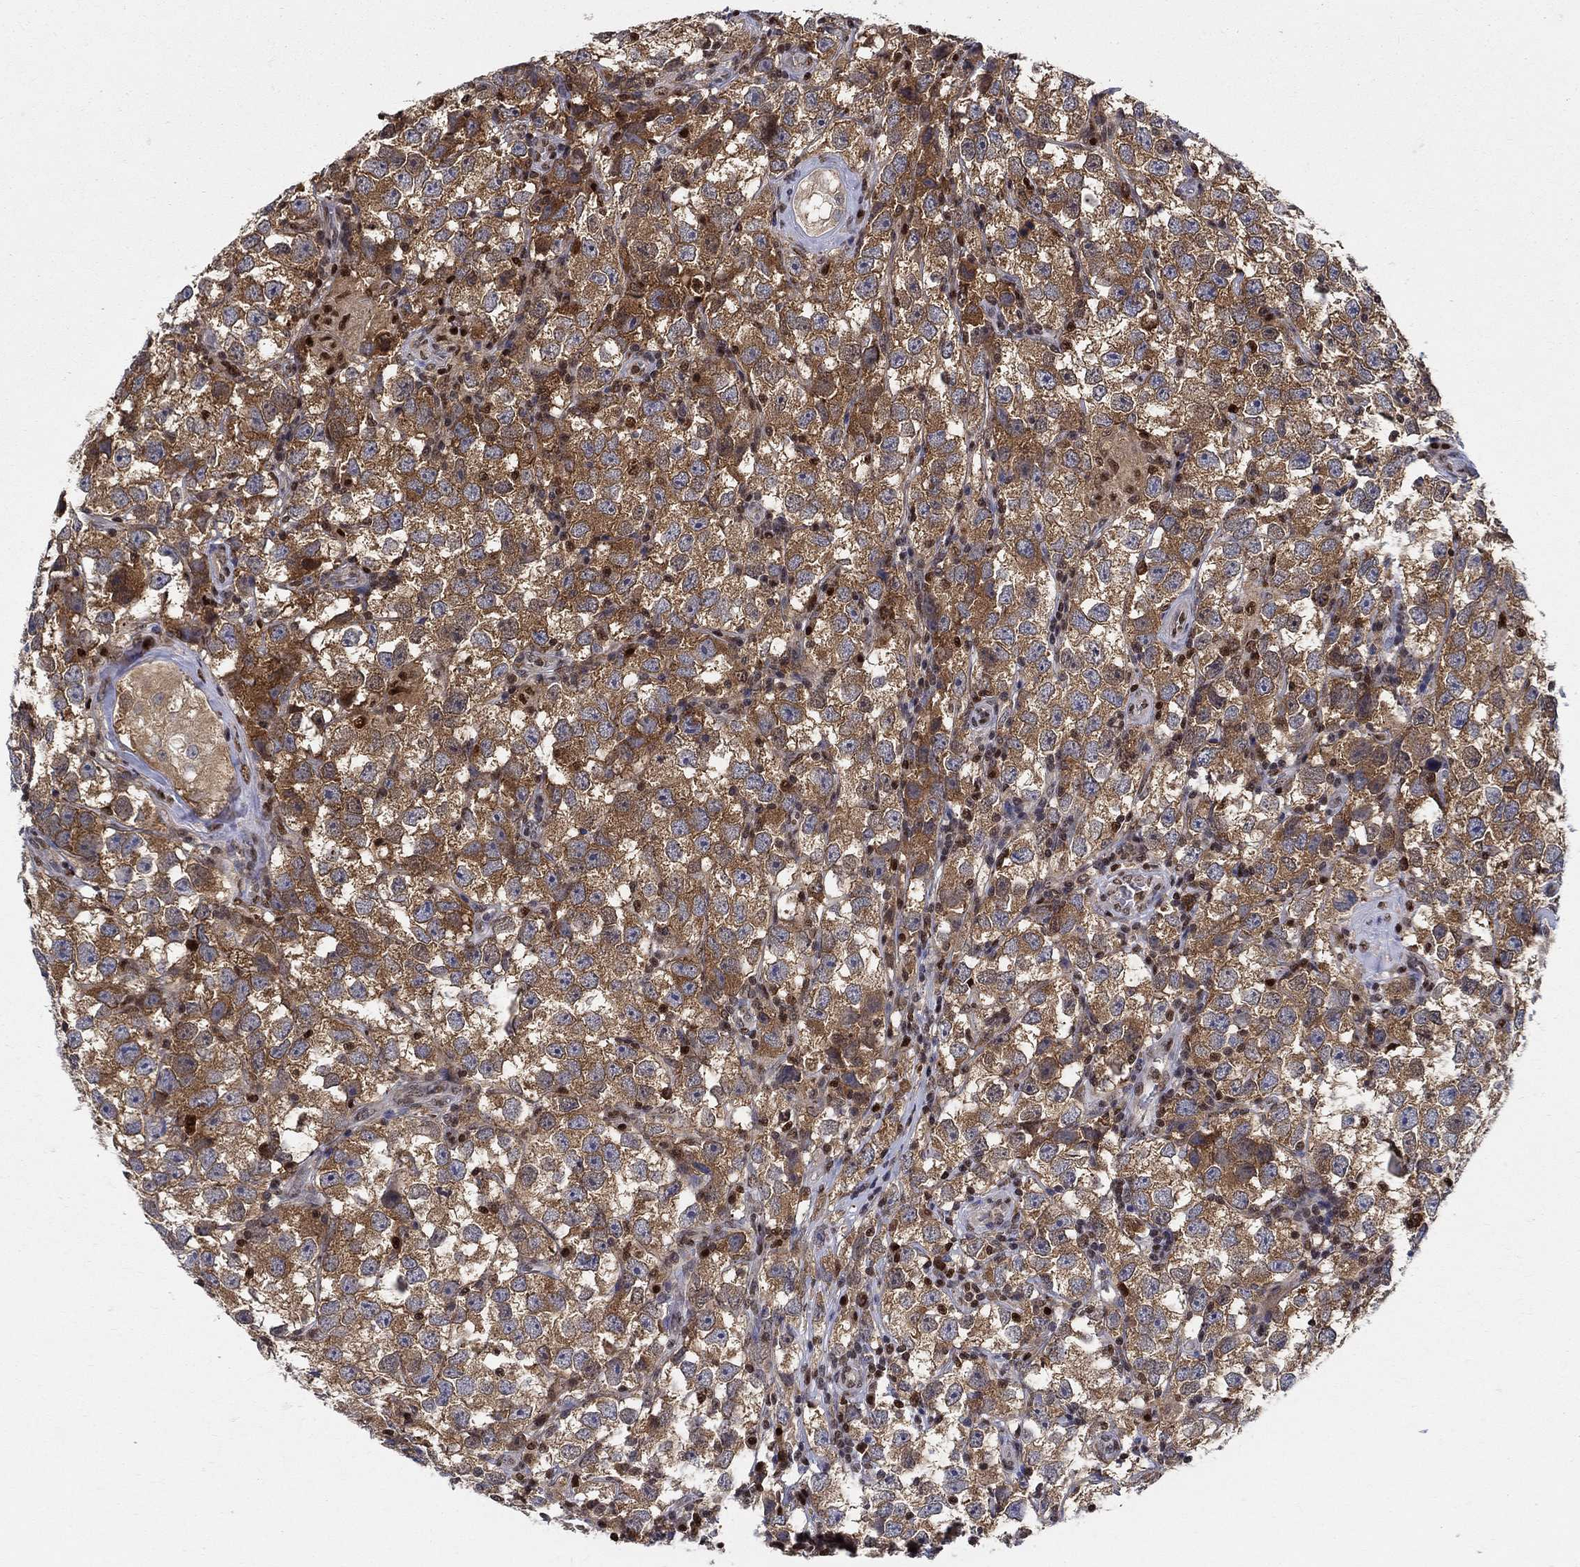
{"staining": {"intensity": "strong", "quantity": "25%-75%", "location": "cytoplasmic/membranous"}, "tissue": "testis cancer", "cell_type": "Tumor cells", "image_type": "cancer", "snomed": [{"axis": "morphology", "description": "Seminoma, NOS"}, {"axis": "topography", "description": "Testis"}], "caption": "Immunohistochemistry (DAB) staining of human testis seminoma reveals strong cytoplasmic/membranous protein staining in about 25%-75% of tumor cells. The protein of interest is stained brown, and the nuclei are stained in blue (DAB IHC with brightfield microscopy, high magnification).", "gene": "ZNF594", "patient": {"sex": "male", "age": 26}}